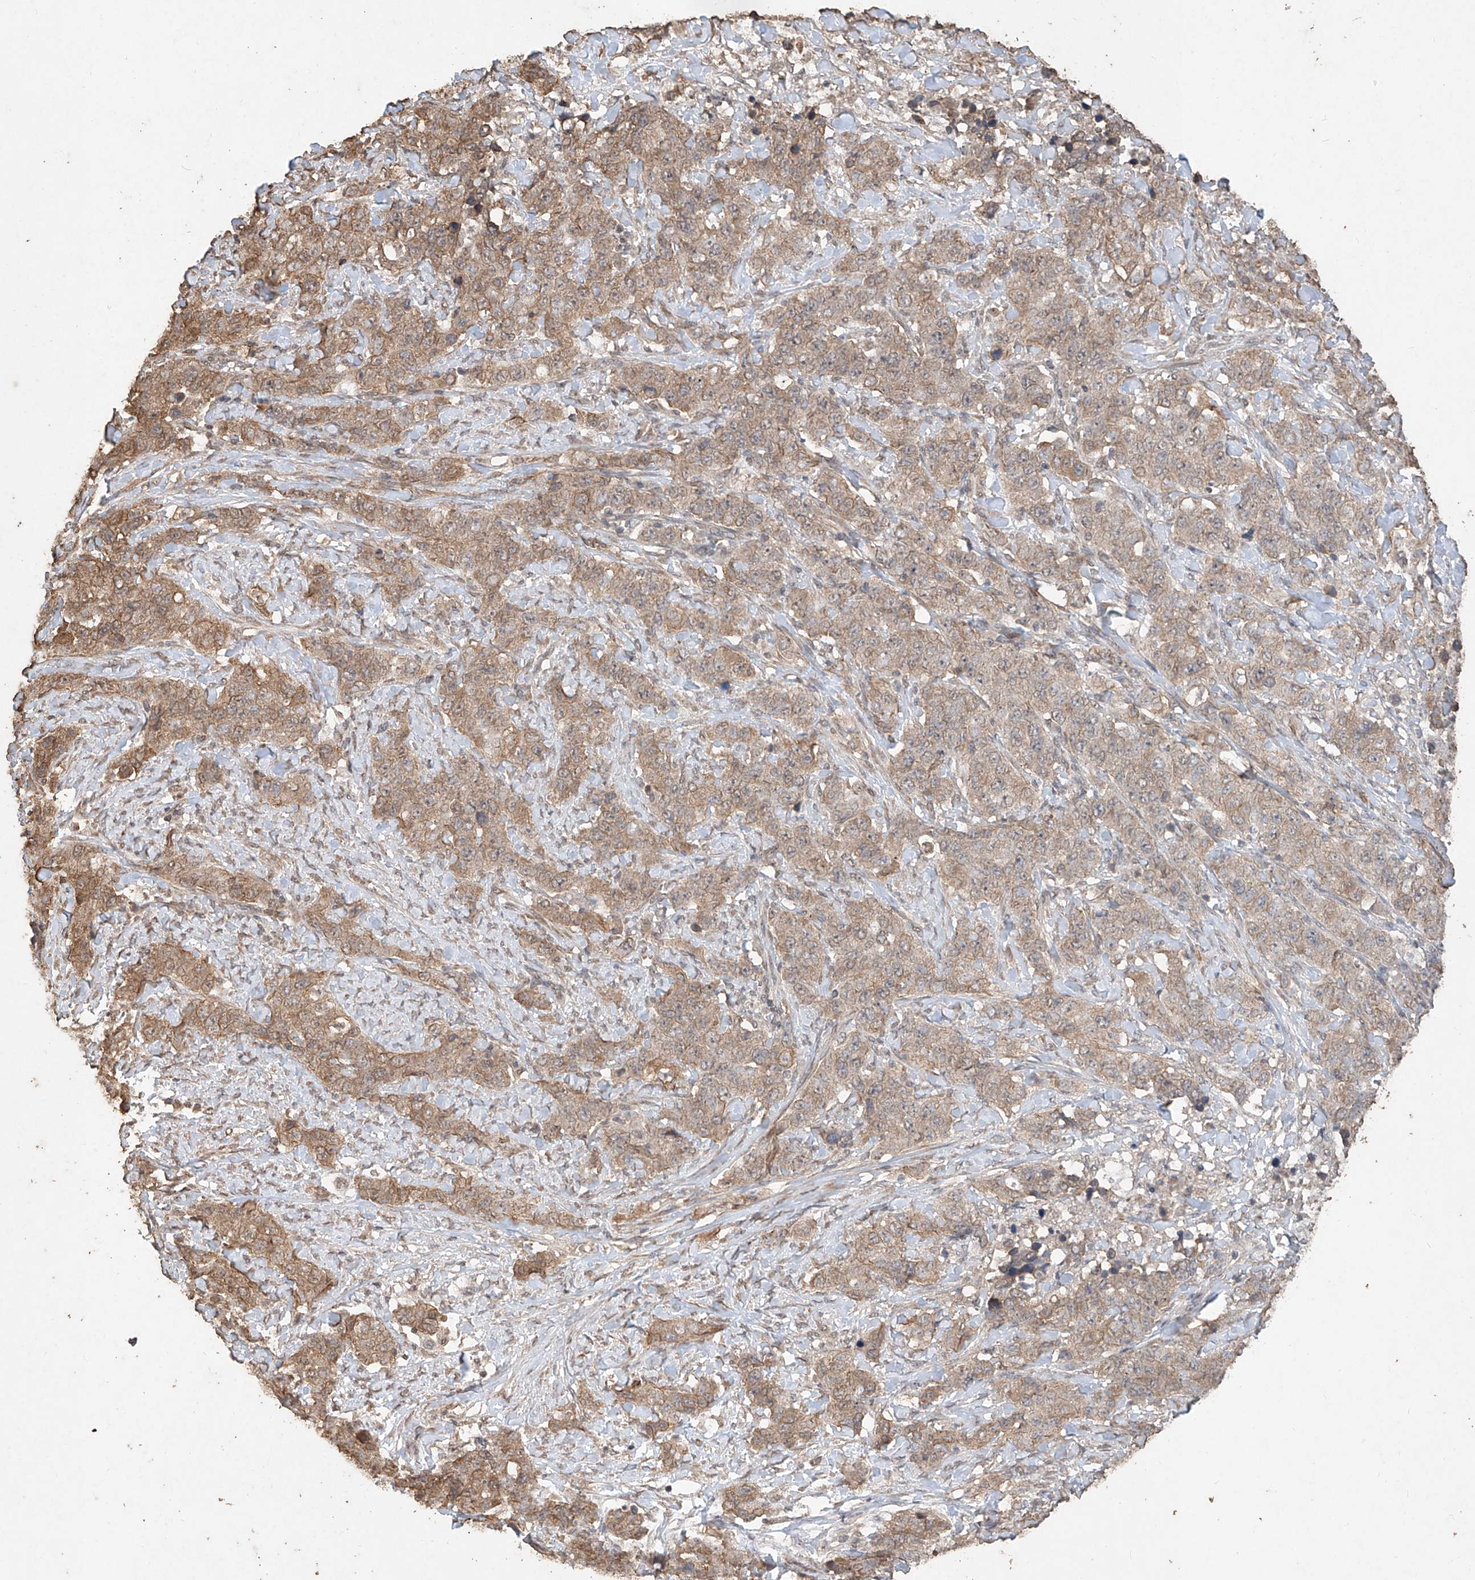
{"staining": {"intensity": "moderate", "quantity": ">75%", "location": "cytoplasmic/membranous"}, "tissue": "stomach cancer", "cell_type": "Tumor cells", "image_type": "cancer", "snomed": [{"axis": "morphology", "description": "Adenocarcinoma, NOS"}, {"axis": "topography", "description": "Stomach"}], "caption": "Protein expression analysis of human stomach adenocarcinoma reveals moderate cytoplasmic/membranous expression in approximately >75% of tumor cells.", "gene": "ELOVL1", "patient": {"sex": "male", "age": 48}}